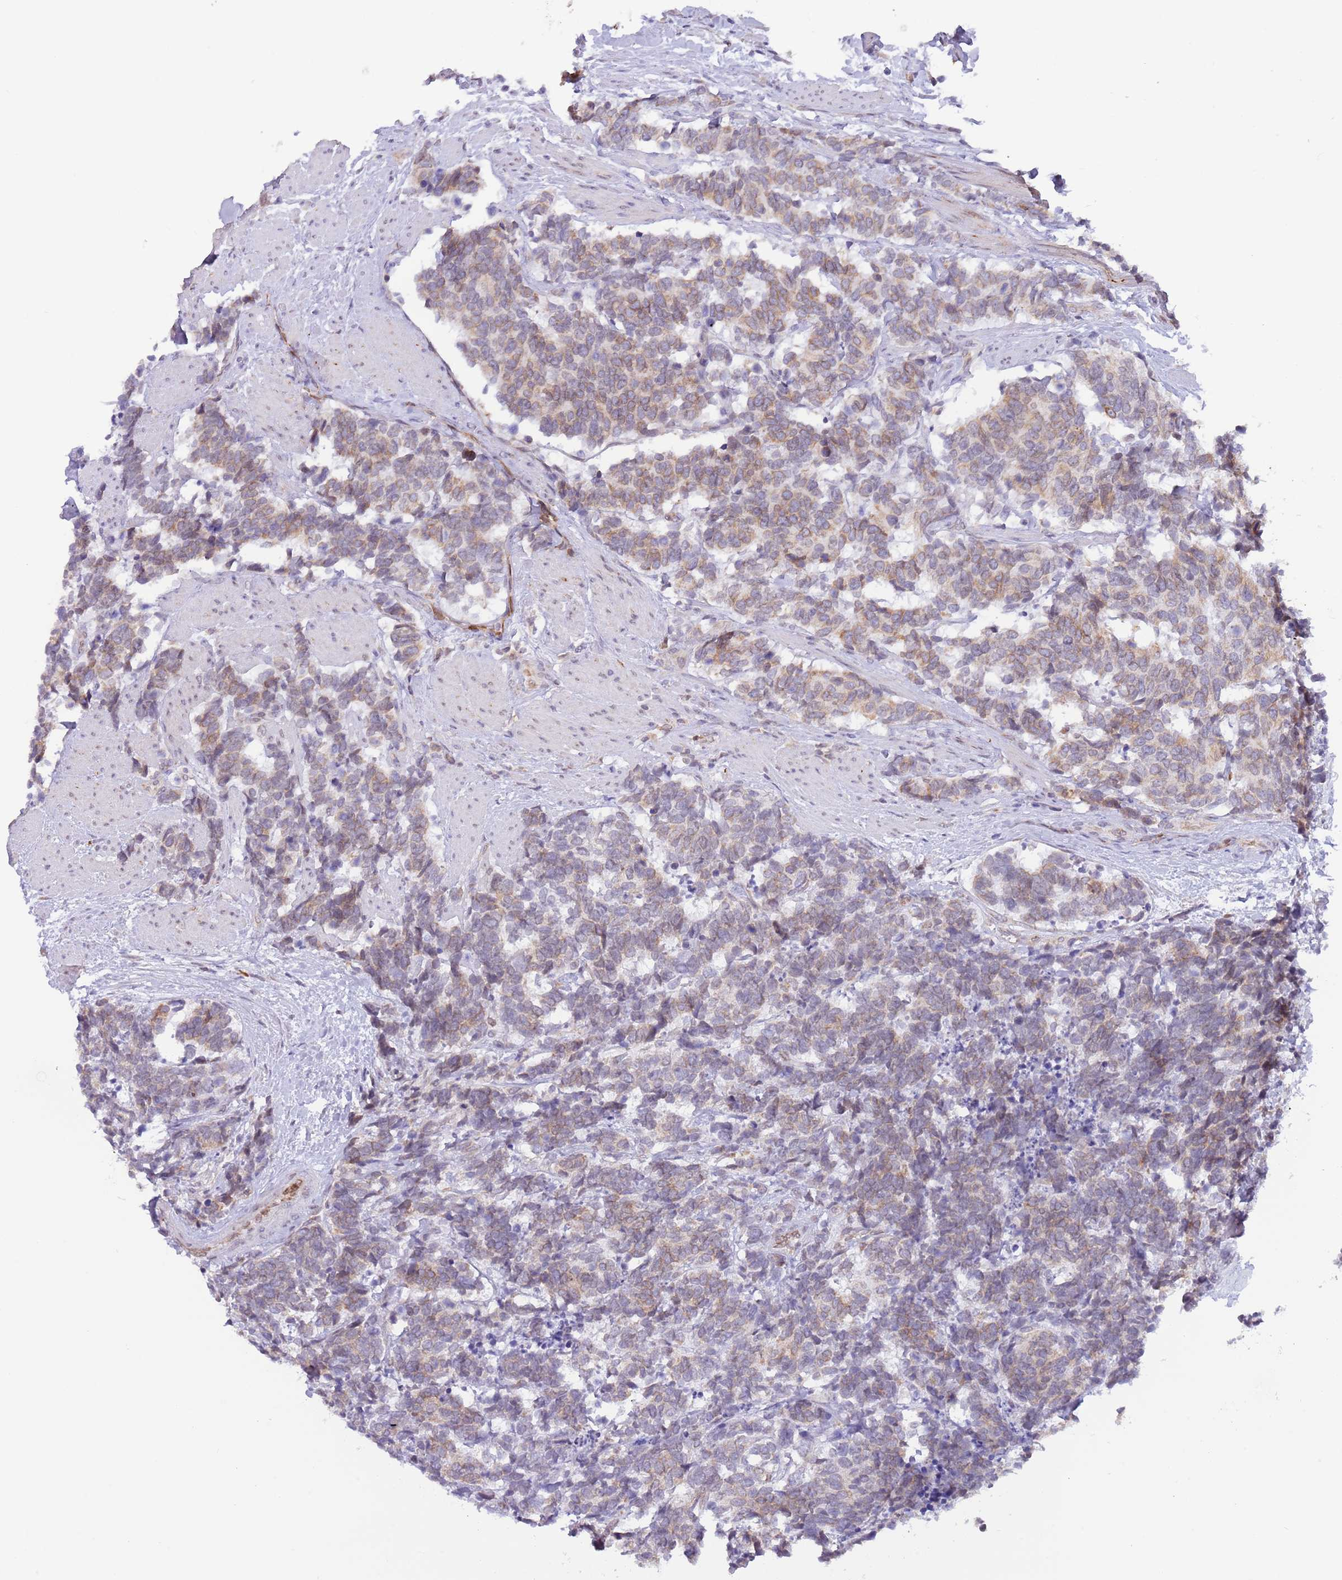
{"staining": {"intensity": "weak", "quantity": ">75%", "location": "cytoplasmic/membranous"}, "tissue": "carcinoid", "cell_type": "Tumor cells", "image_type": "cancer", "snomed": [{"axis": "morphology", "description": "Carcinoma, NOS"}, {"axis": "morphology", "description": "Carcinoid, malignant, NOS"}, {"axis": "topography", "description": "Prostate"}], "caption": "A brown stain shows weak cytoplasmic/membranous expression of a protein in human carcinoid tumor cells.", "gene": "EBPL", "patient": {"sex": "male", "age": 57}}